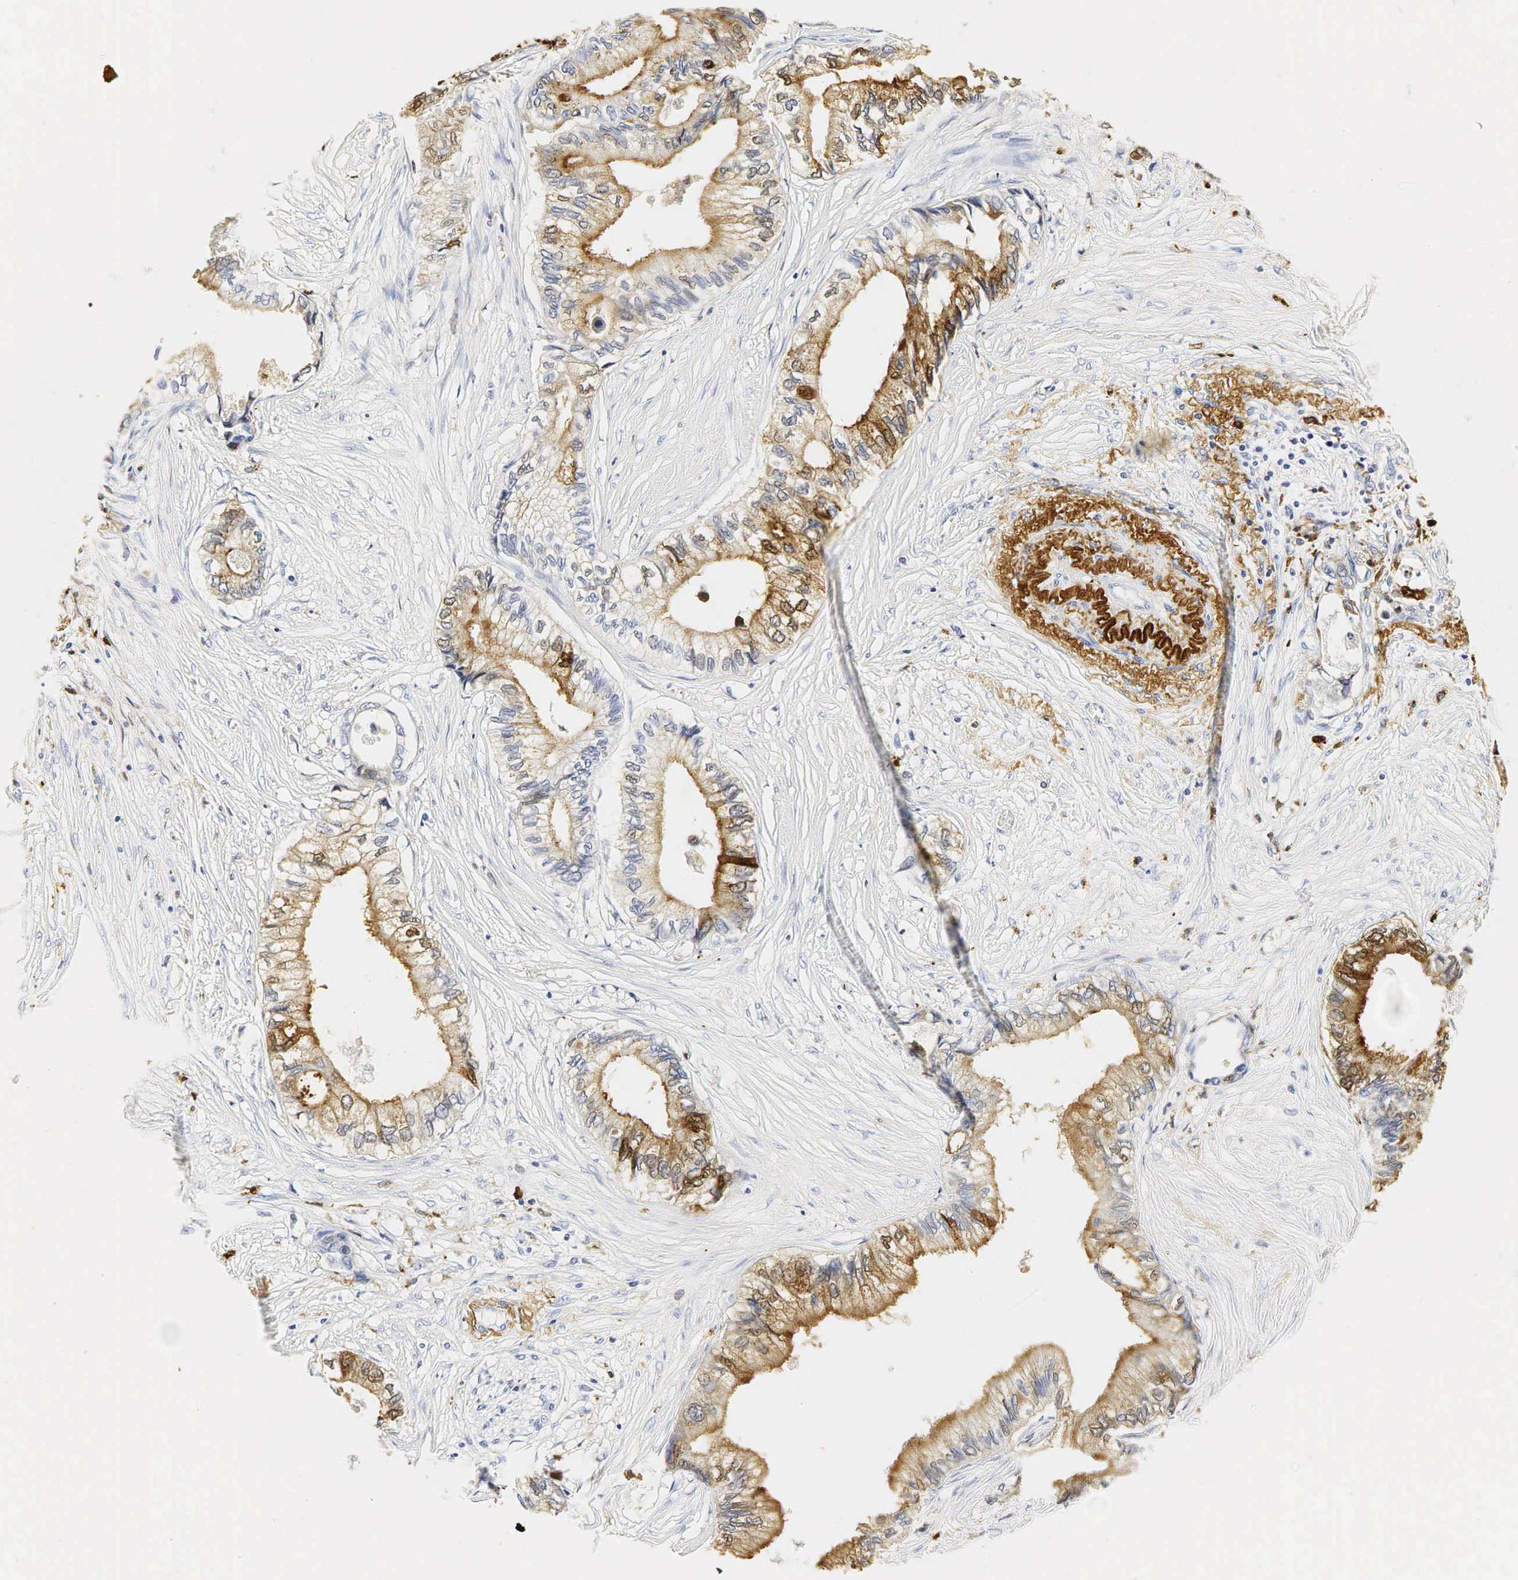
{"staining": {"intensity": "moderate", "quantity": "25%-75%", "location": "cytoplasmic/membranous"}, "tissue": "pancreatic cancer", "cell_type": "Tumor cells", "image_type": "cancer", "snomed": [{"axis": "morphology", "description": "Adenocarcinoma, NOS"}, {"axis": "topography", "description": "Pancreas"}], "caption": "This is an image of IHC staining of pancreatic cancer (adenocarcinoma), which shows moderate expression in the cytoplasmic/membranous of tumor cells.", "gene": "LYZ", "patient": {"sex": "female", "age": 66}}